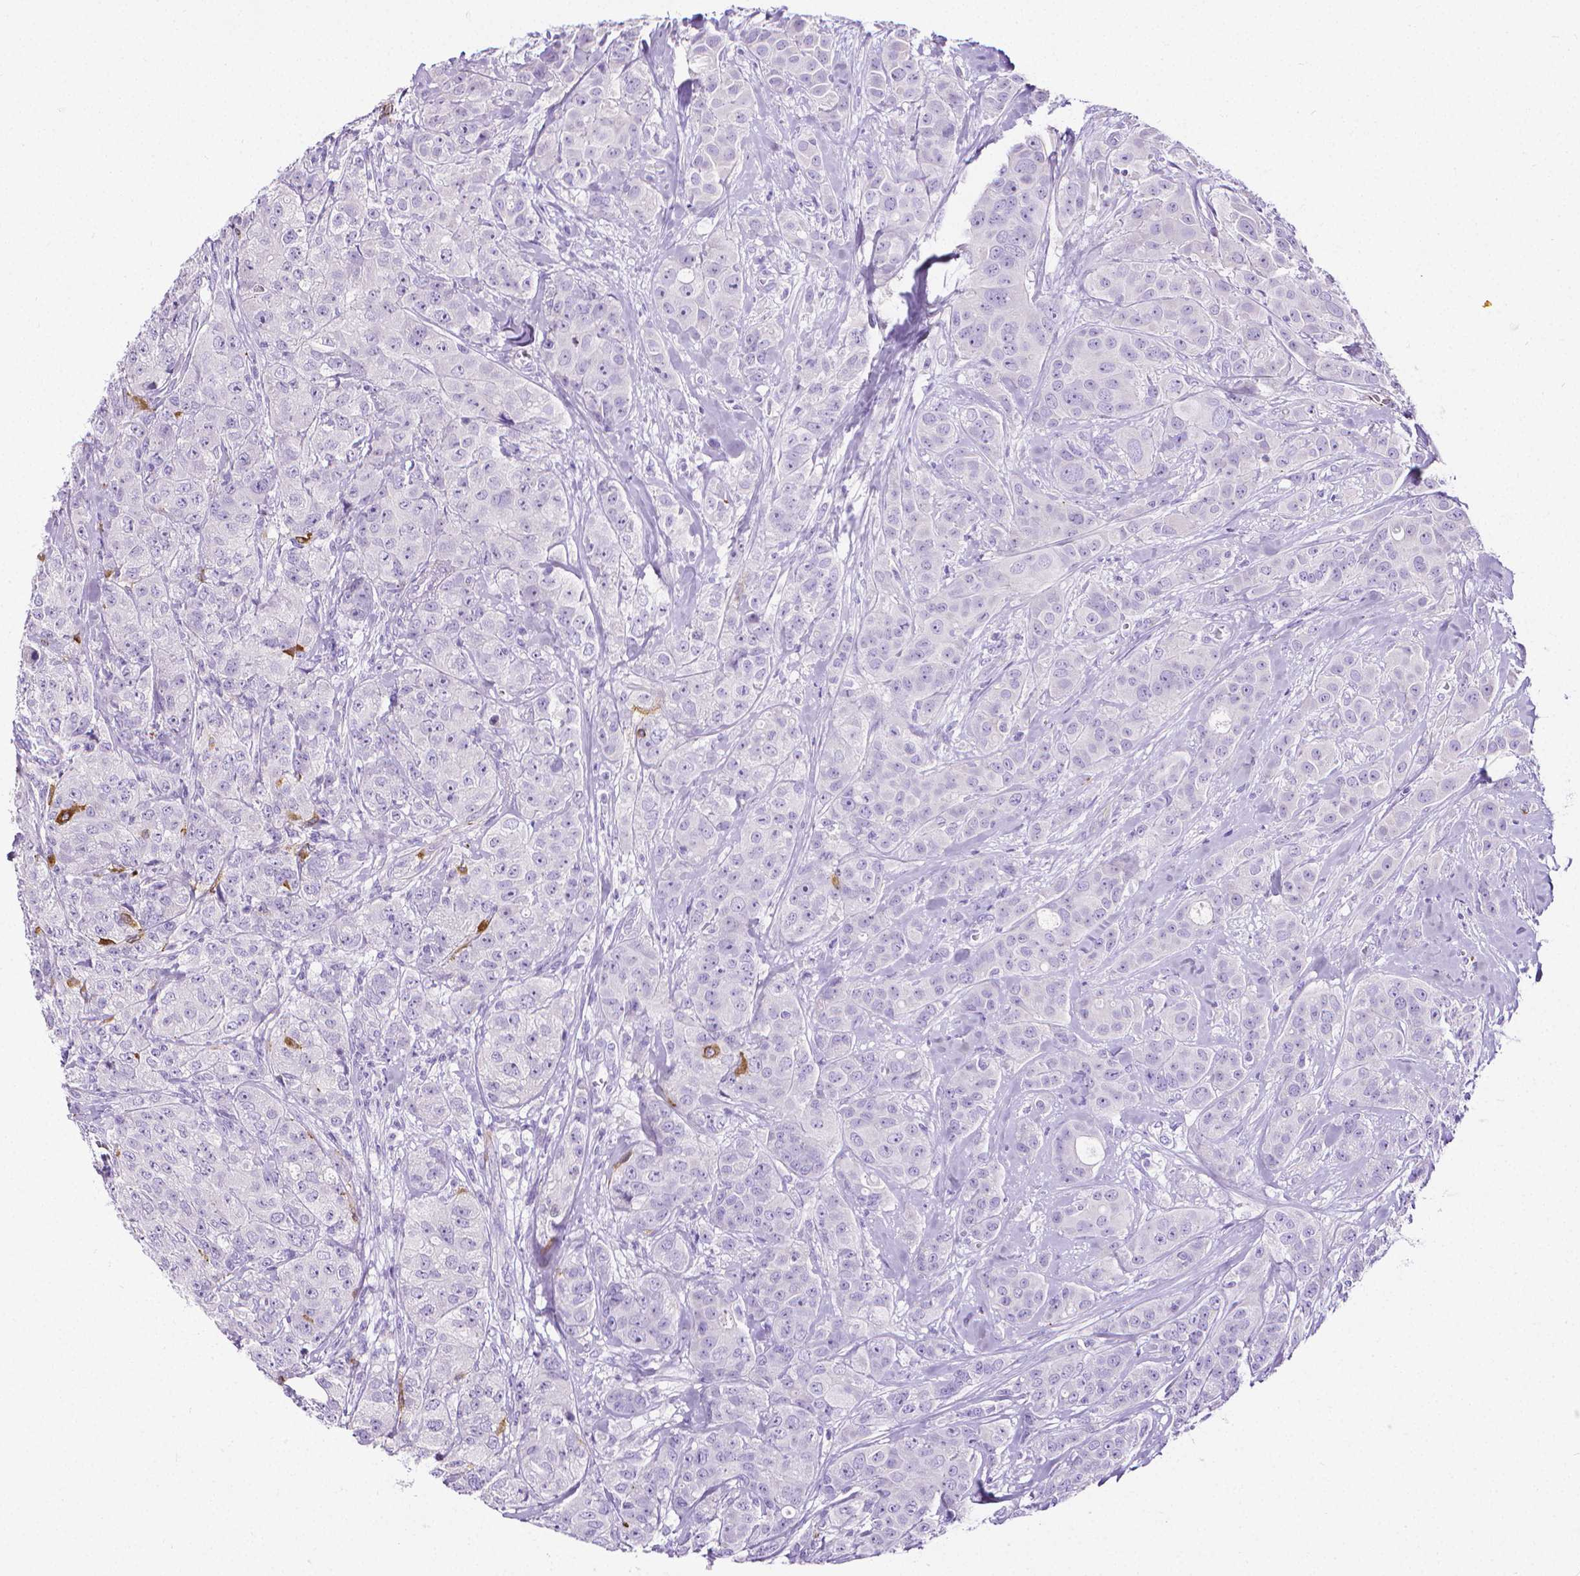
{"staining": {"intensity": "negative", "quantity": "none", "location": "none"}, "tissue": "breast cancer", "cell_type": "Tumor cells", "image_type": "cancer", "snomed": [{"axis": "morphology", "description": "Duct carcinoma"}, {"axis": "topography", "description": "Breast"}], "caption": "An immunohistochemistry photomicrograph of breast invasive ductal carcinoma is shown. There is no staining in tumor cells of breast invasive ductal carcinoma.", "gene": "MMP9", "patient": {"sex": "female", "age": 43}}